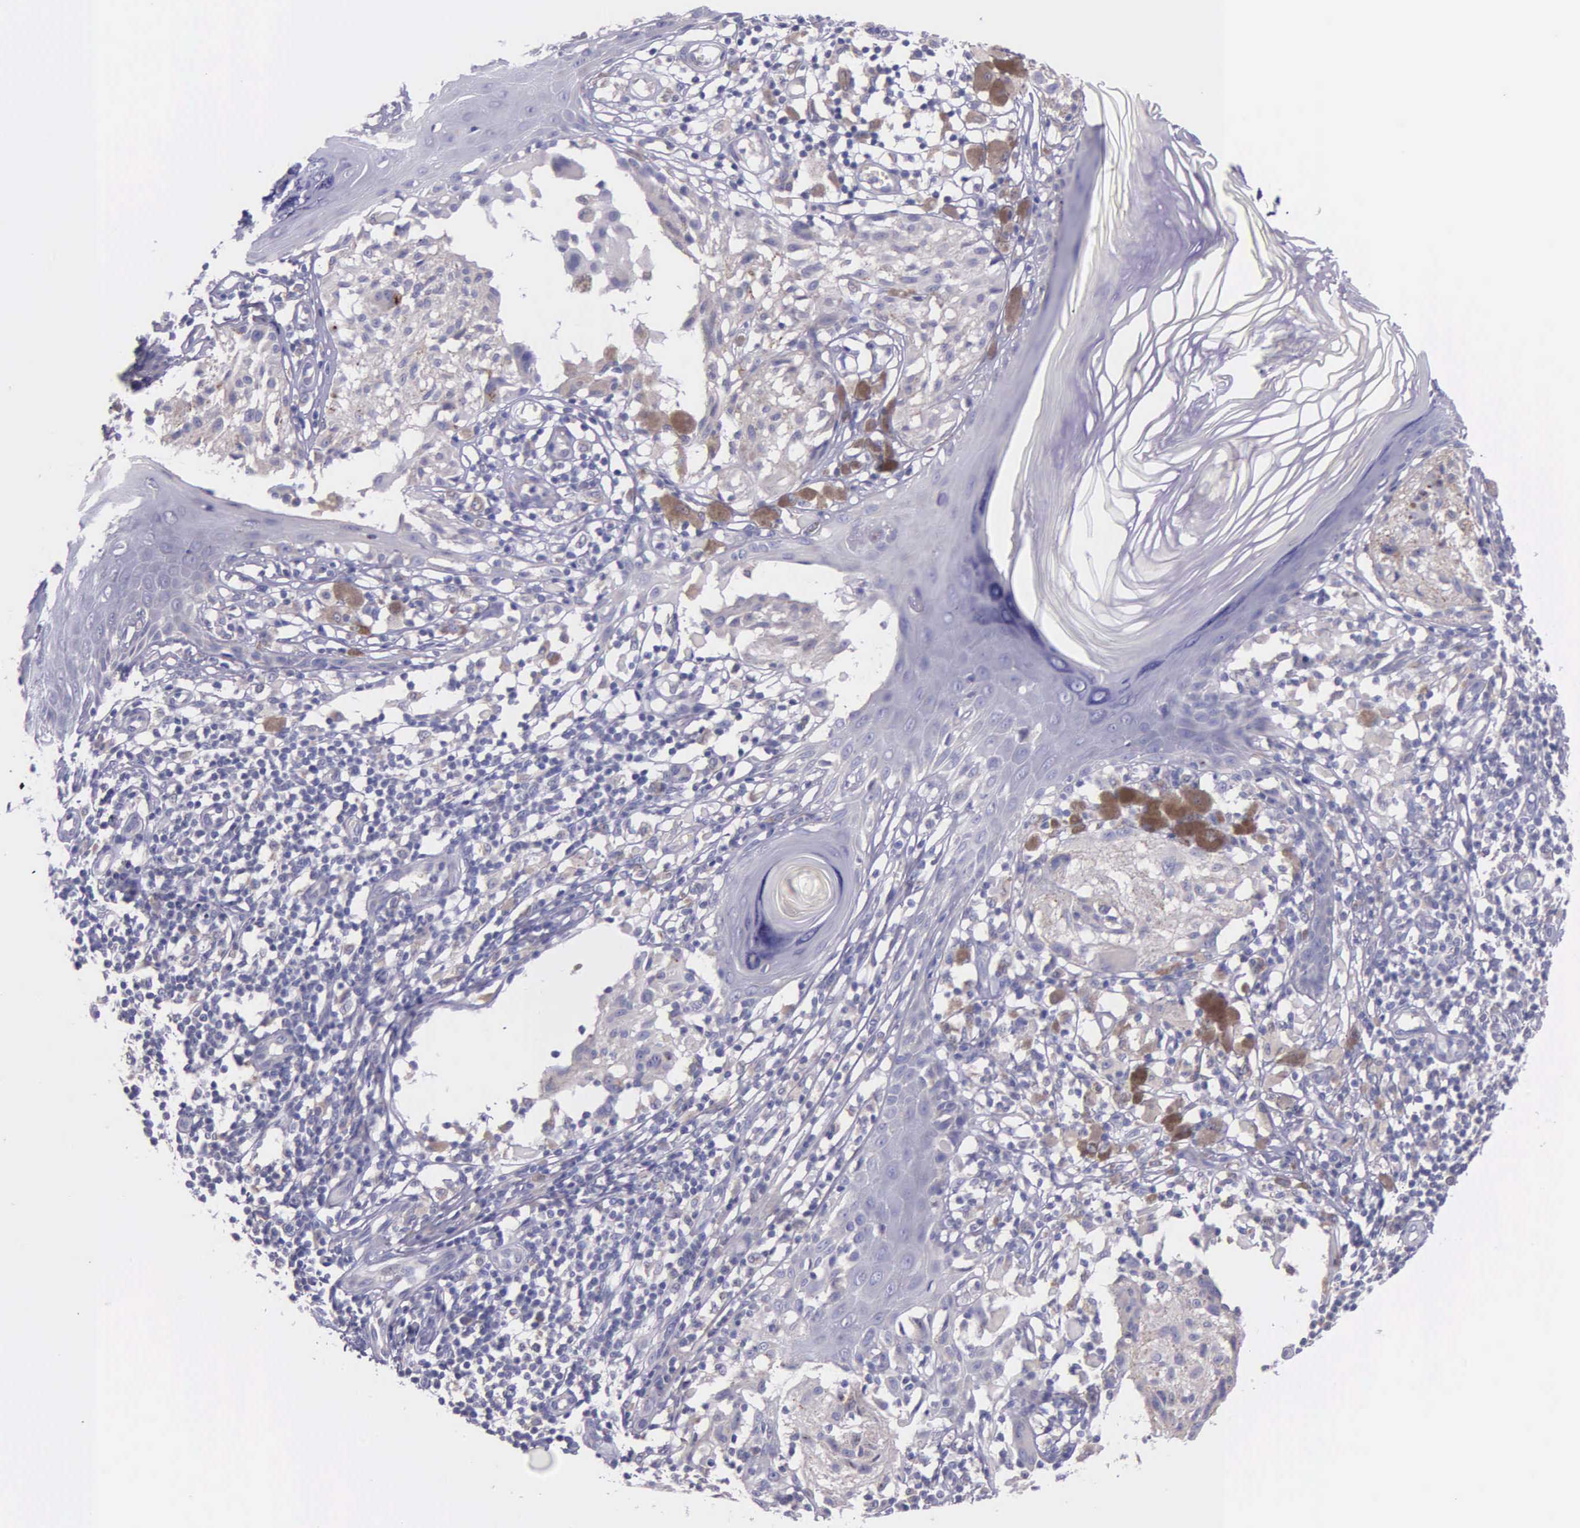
{"staining": {"intensity": "negative", "quantity": "none", "location": "none"}, "tissue": "melanoma", "cell_type": "Tumor cells", "image_type": "cancer", "snomed": [{"axis": "morphology", "description": "Malignant melanoma, NOS"}, {"axis": "topography", "description": "Skin"}], "caption": "IHC image of human melanoma stained for a protein (brown), which exhibits no staining in tumor cells.", "gene": "MIA2", "patient": {"sex": "male", "age": 36}}